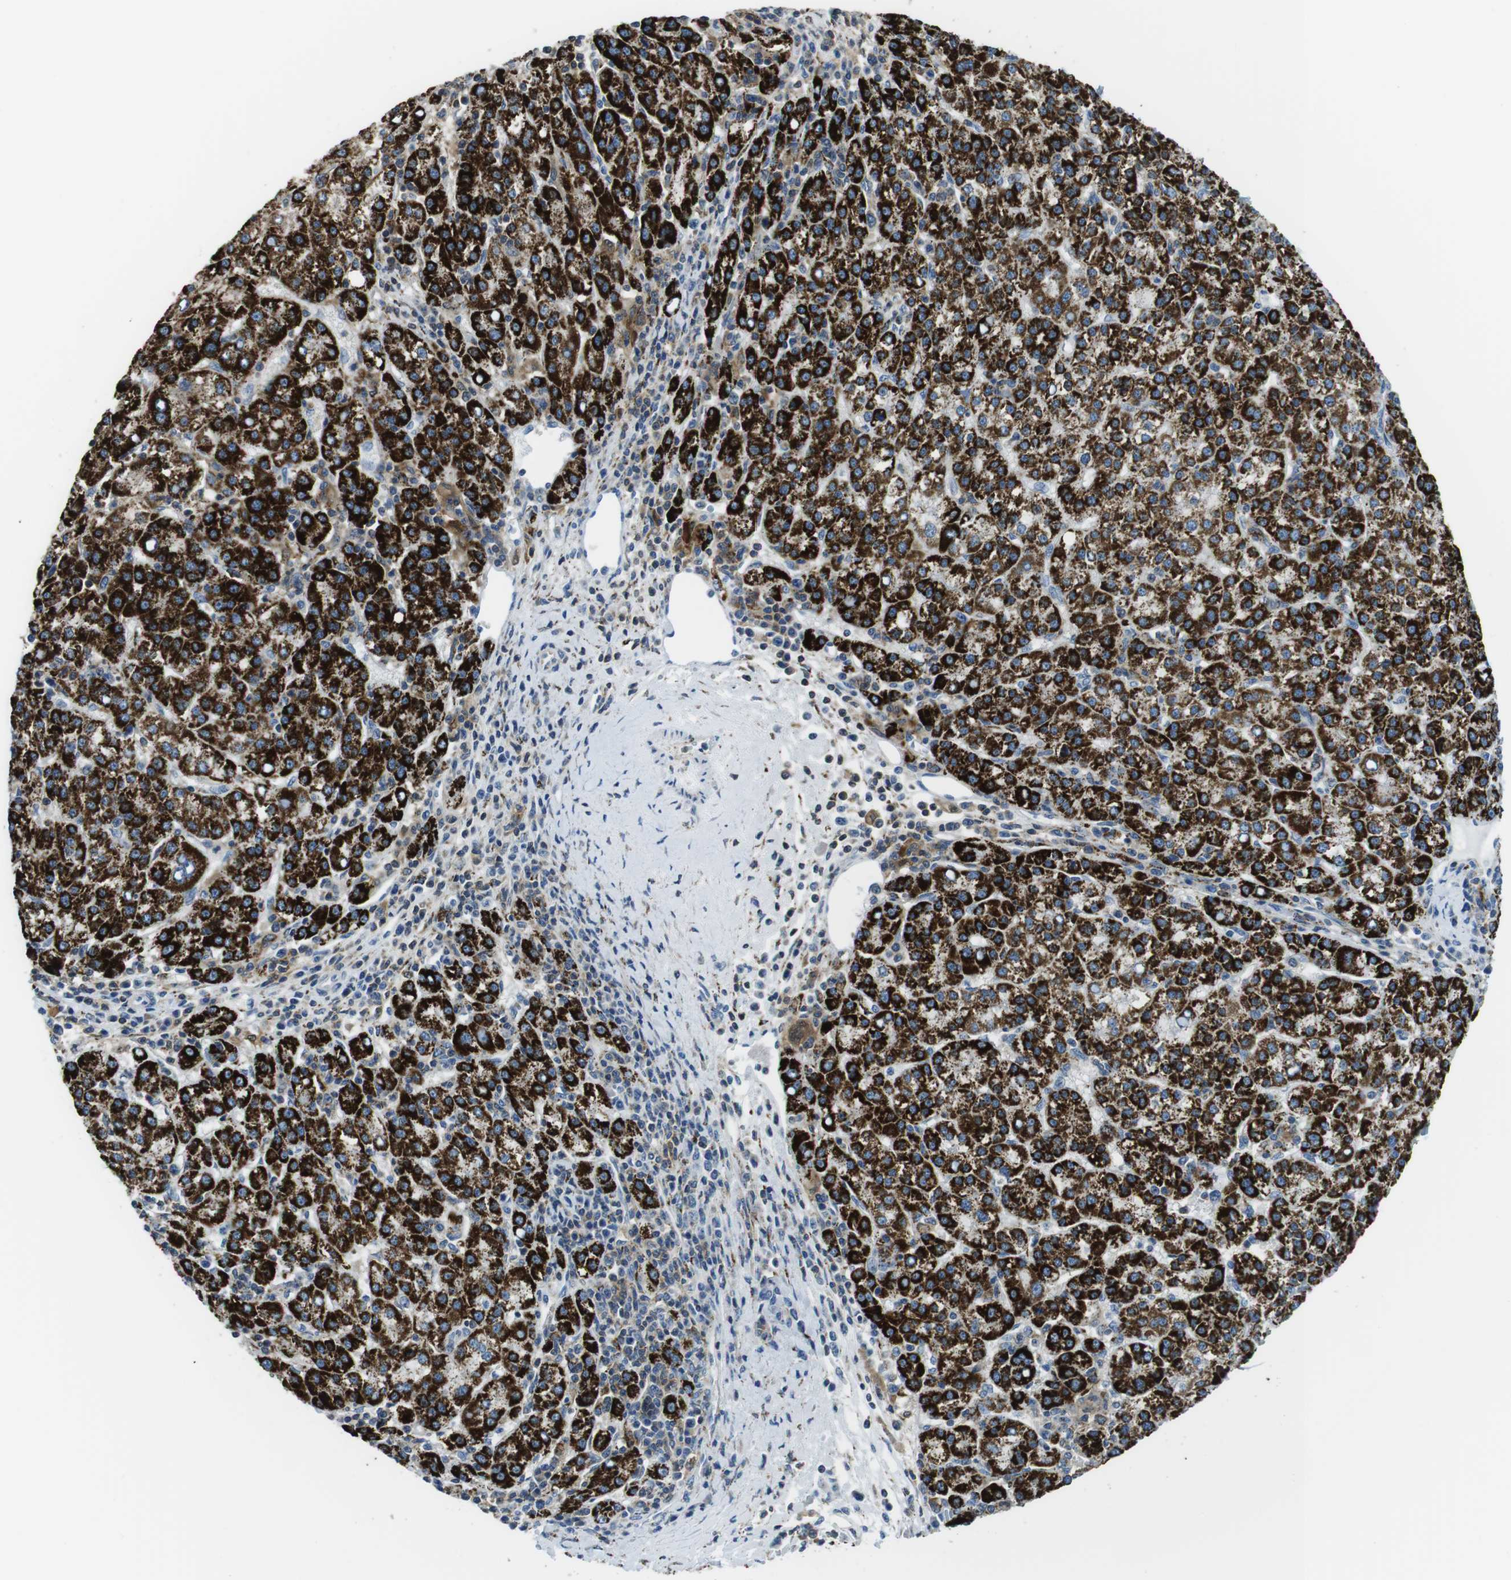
{"staining": {"intensity": "strong", "quantity": ">75%", "location": "cytoplasmic/membranous"}, "tissue": "liver cancer", "cell_type": "Tumor cells", "image_type": "cancer", "snomed": [{"axis": "morphology", "description": "Carcinoma, Hepatocellular, NOS"}, {"axis": "topography", "description": "Liver"}], "caption": "Tumor cells exhibit strong cytoplasmic/membranous positivity in about >75% of cells in liver cancer (hepatocellular carcinoma).", "gene": "KCNE3", "patient": {"sex": "female", "age": 58}}